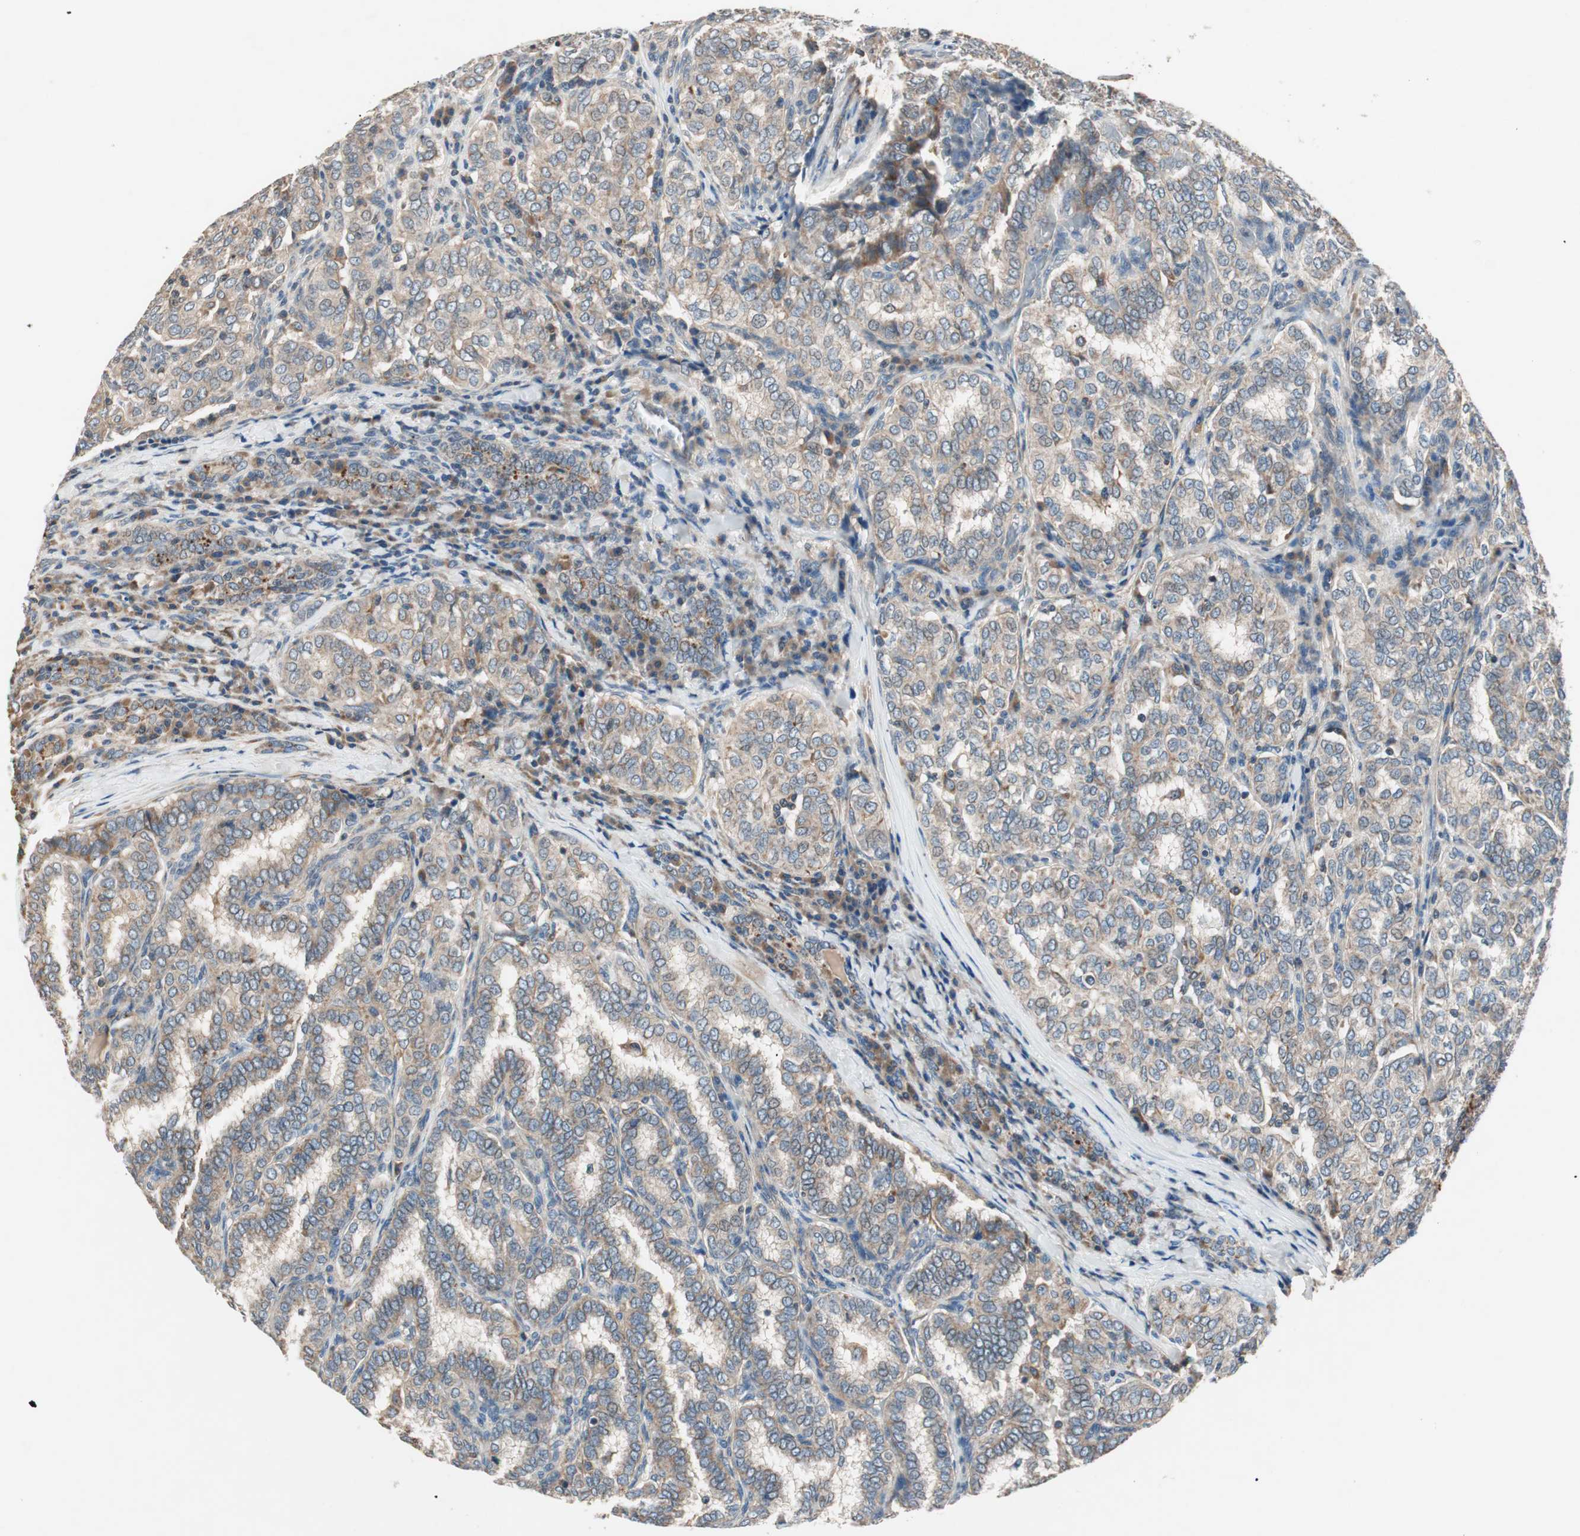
{"staining": {"intensity": "weak", "quantity": ">75%", "location": "cytoplasmic/membranous"}, "tissue": "thyroid cancer", "cell_type": "Tumor cells", "image_type": "cancer", "snomed": [{"axis": "morphology", "description": "Papillary adenocarcinoma, NOS"}, {"axis": "topography", "description": "Thyroid gland"}], "caption": "Immunohistochemistry (IHC) micrograph of human thyroid papillary adenocarcinoma stained for a protein (brown), which reveals low levels of weak cytoplasmic/membranous staining in about >75% of tumor cells.", "gene": "HPN", "patient": {"sex": "female", "age": 30}}